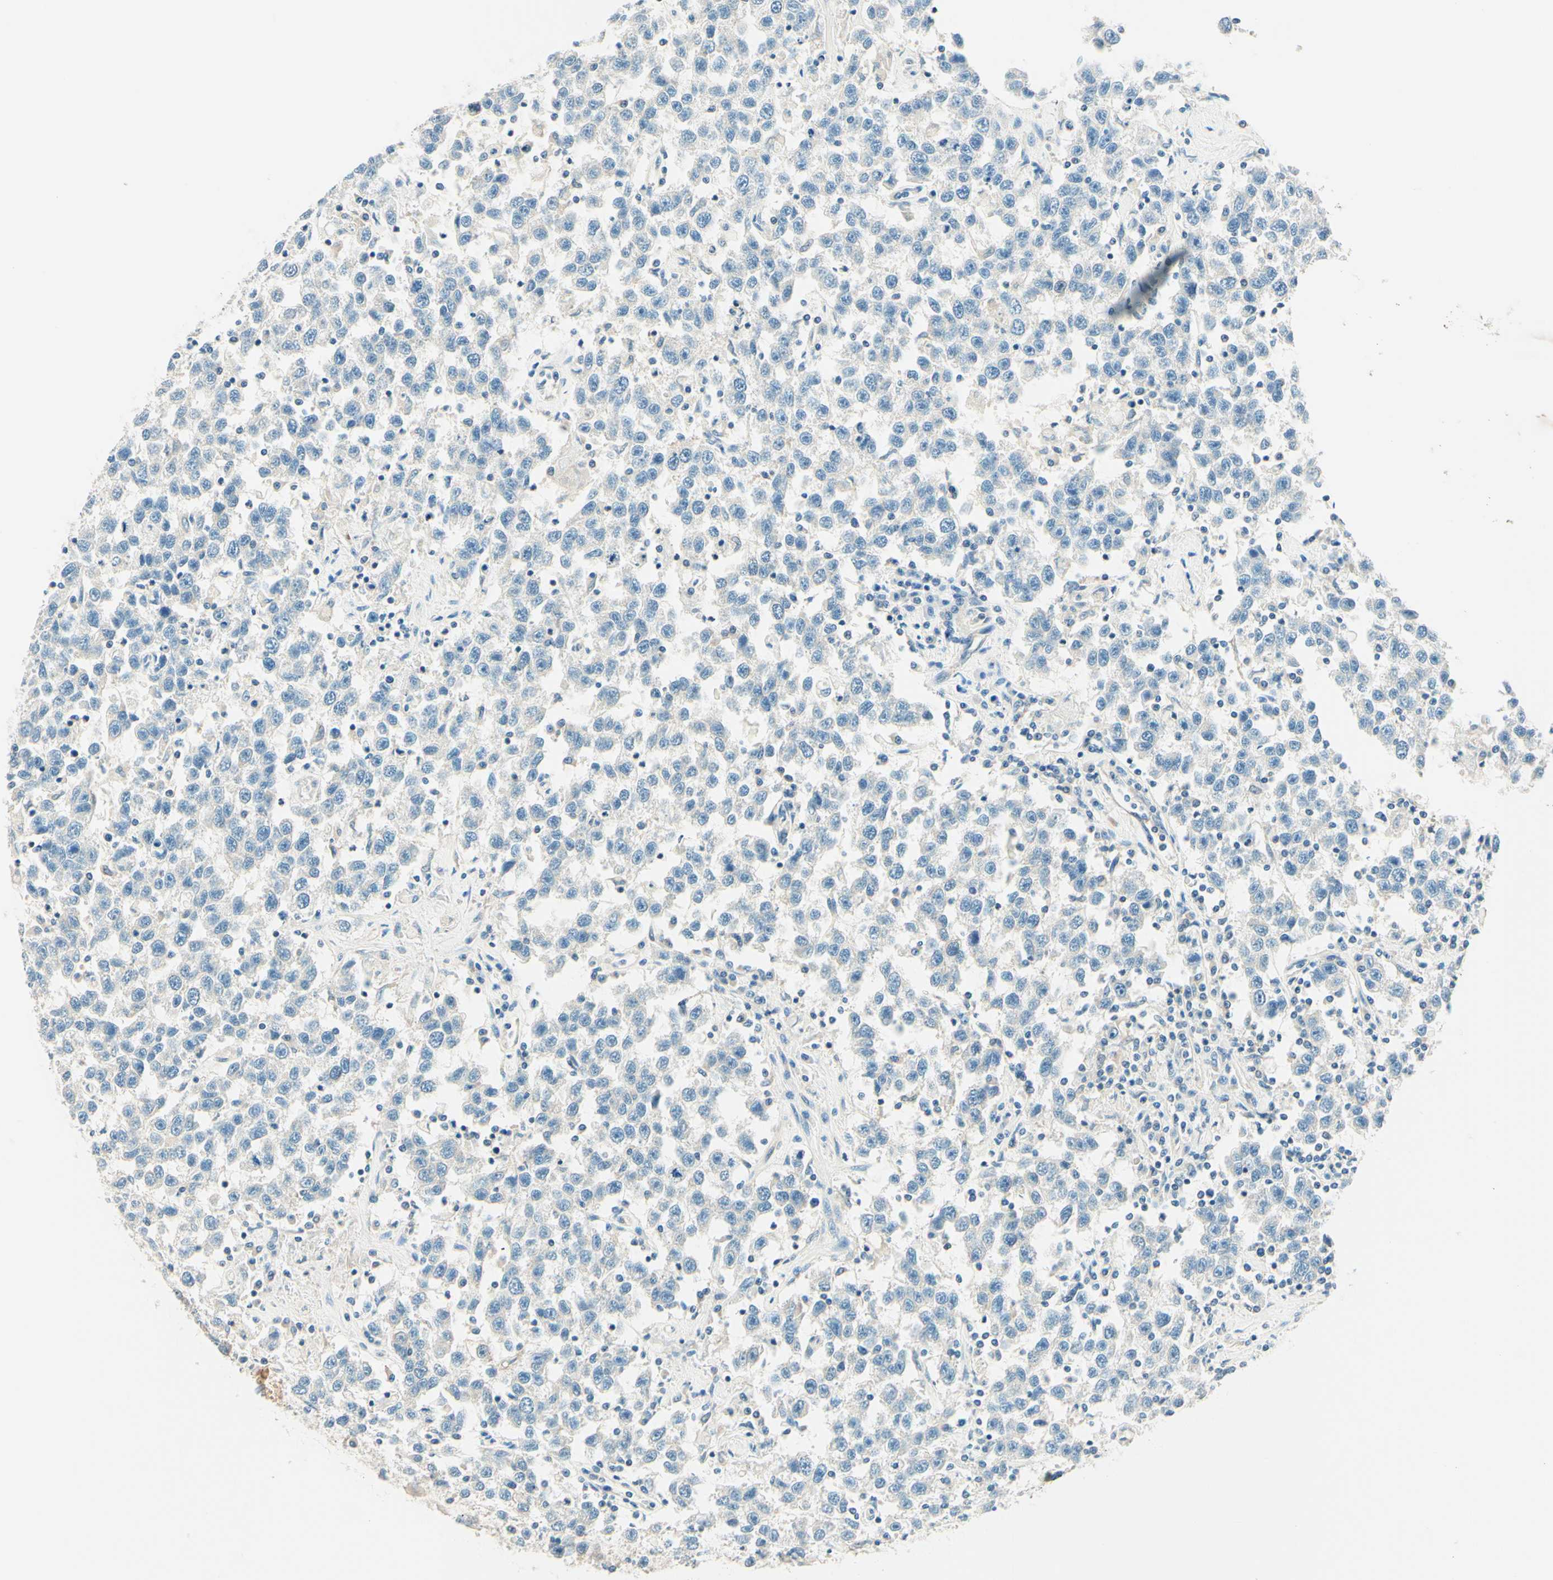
{"staining": {"intensity": "negative", "quantity": "none", "location": "none"}, "tissue": "testis cancer", "cell_type": "Tumor cells", "image_type": "cancer", "snomed": [{"axis": "morphology", "description": "Seminoma, NOS"}, {"axis": "topography", "description": "Testis"}], "caption": "Image shows no significant protein positivity in tumor cells of testis cancer (seminoma). (DAB (3,3'-diaminobenzidine) IHC with hematoxylin counter stain).", "gene": "TAOK2", "patient": {"sex": "male", "age": 41}}